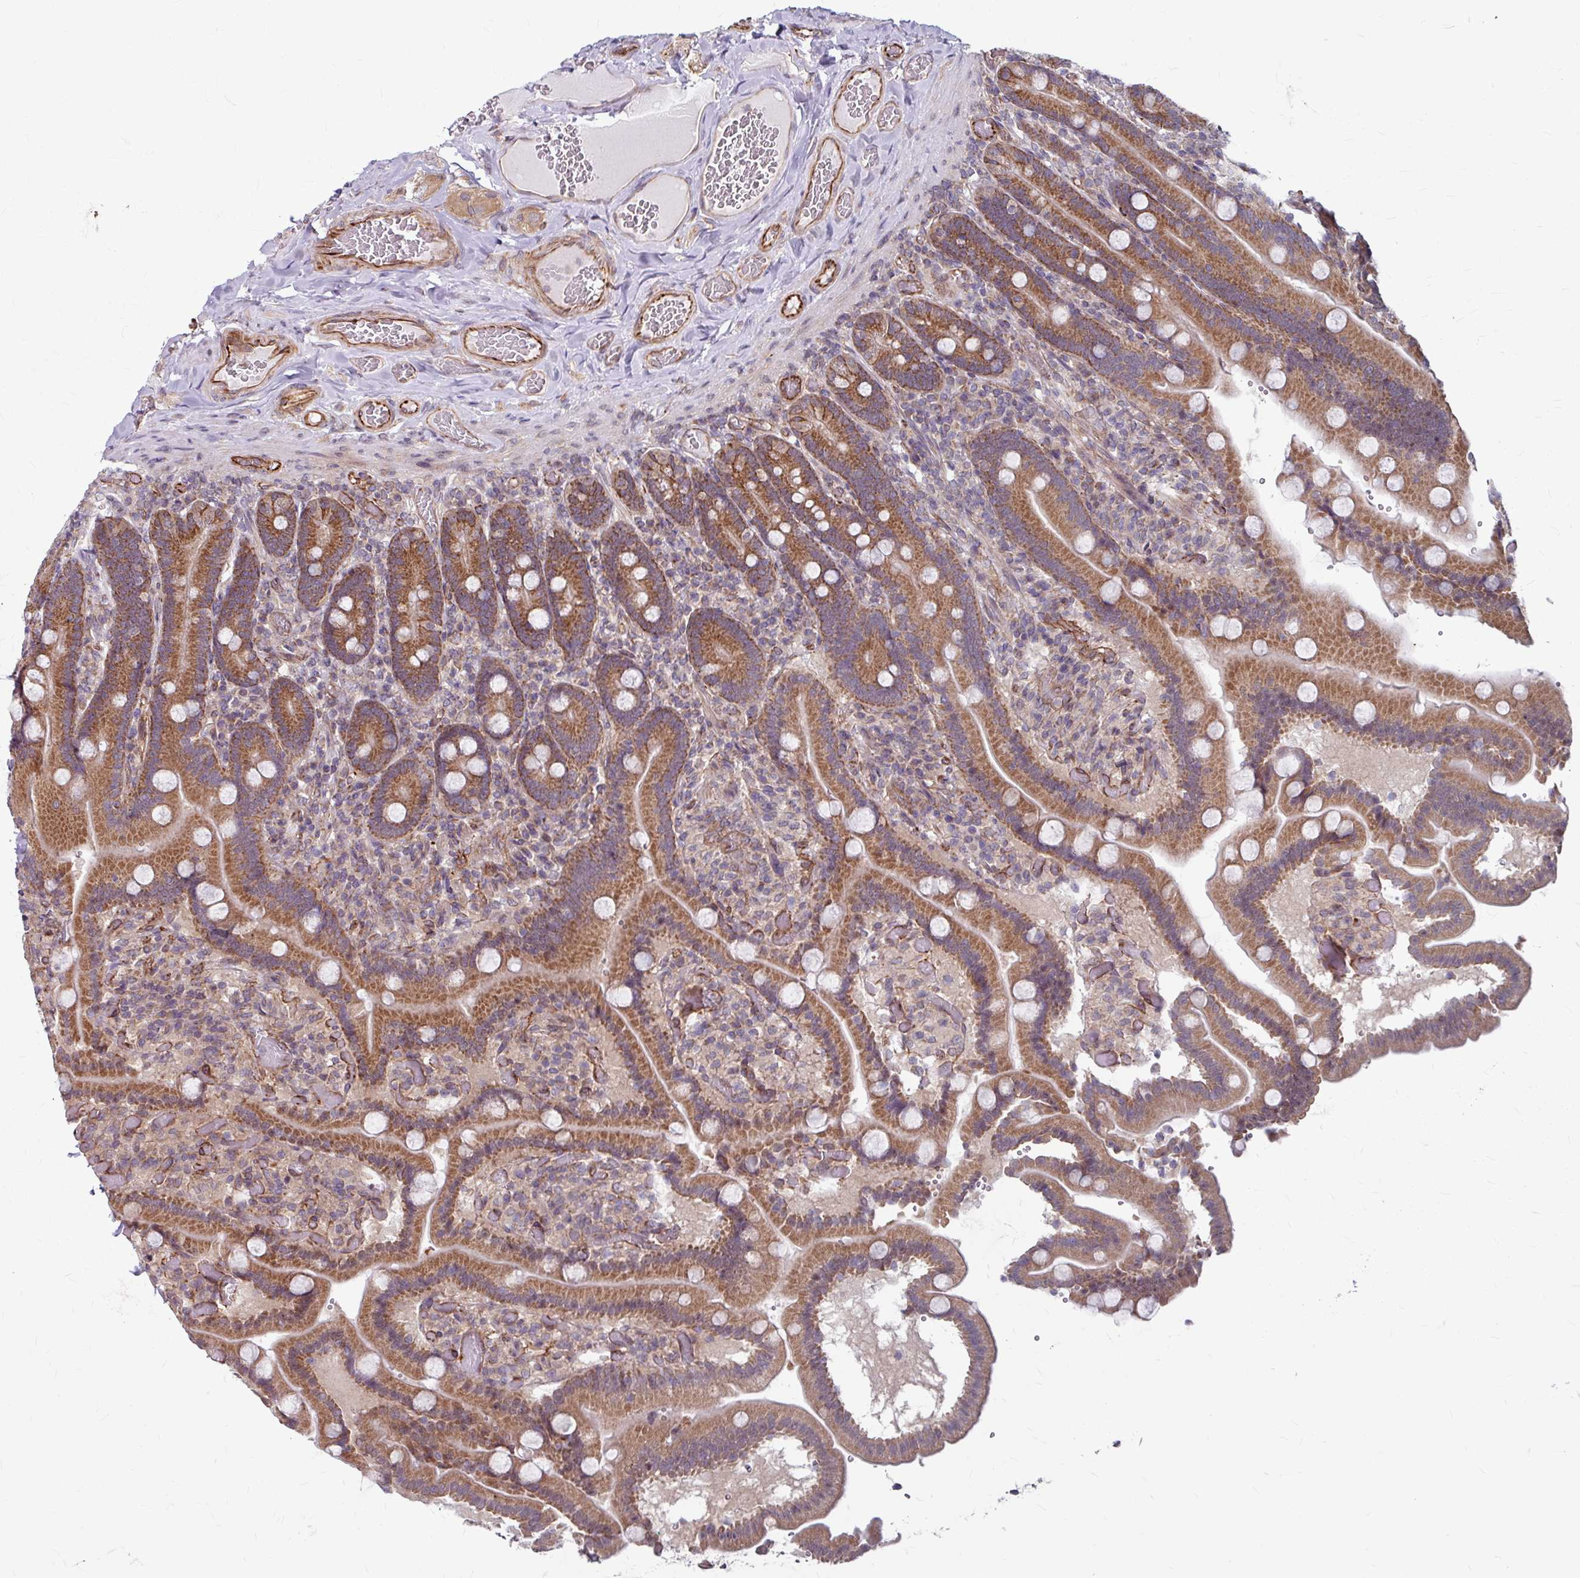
{"staining": {"intensity": "moderate", "quantity": ">75%", "location": "cytoplasmic/membranous"}, "tissue": "duodenum", "cell_type": "Glandular cells", "image_type": "normal", "snomed": [{"axis": "morphology", "description": "Normal tissue, NOS"}, {"axis": "topography", "description": "Duodenum"}], "caption": "A medium amount of moderate cytoplasmic/membranous expression is appreciated in approximately >75% of glandular cells in unremarkable duodenum.", "gene": "DAAM2", "patient": {"sex": "female", "age": 62}}